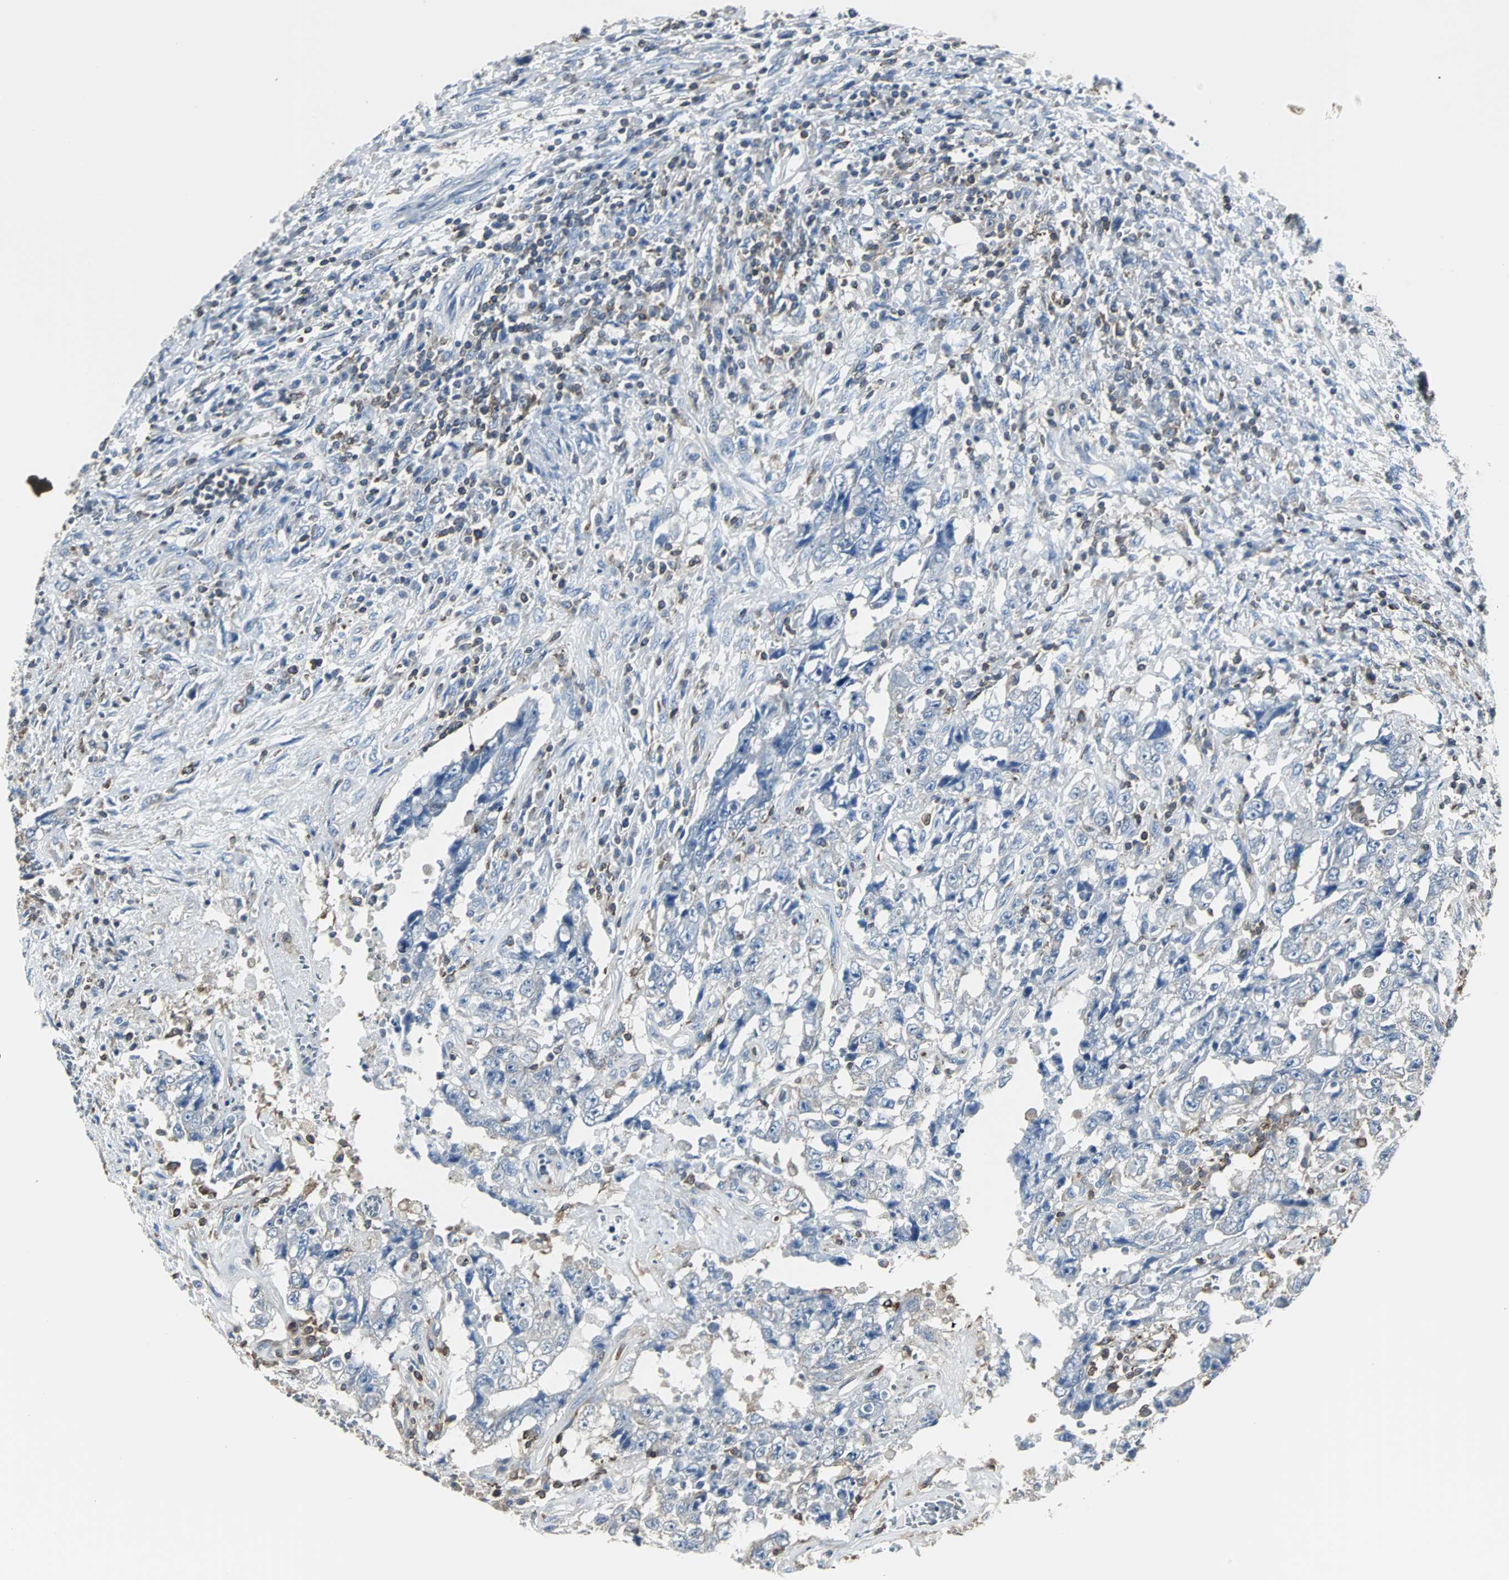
{"staining": {"intensity": "negative", "quantity": "none", "location": "none"}, "tissue": "testis cancer", "cell_type": "Tumor cells", "image_type": "cancer", "snomed": [{"axis": "morphology", "description": "Carcinoma, Embryonal, NOS"}, {"axis": "topography", "description": "Testis"}], "caption": "IHC histopathology image of human testis cancer (embryonal carcinoma) stained for a protein (brown), which exhibits no positivity in tumor cells.", "gene": "LRRFIP1", "patient": {"sex": "male", "age": 26}}